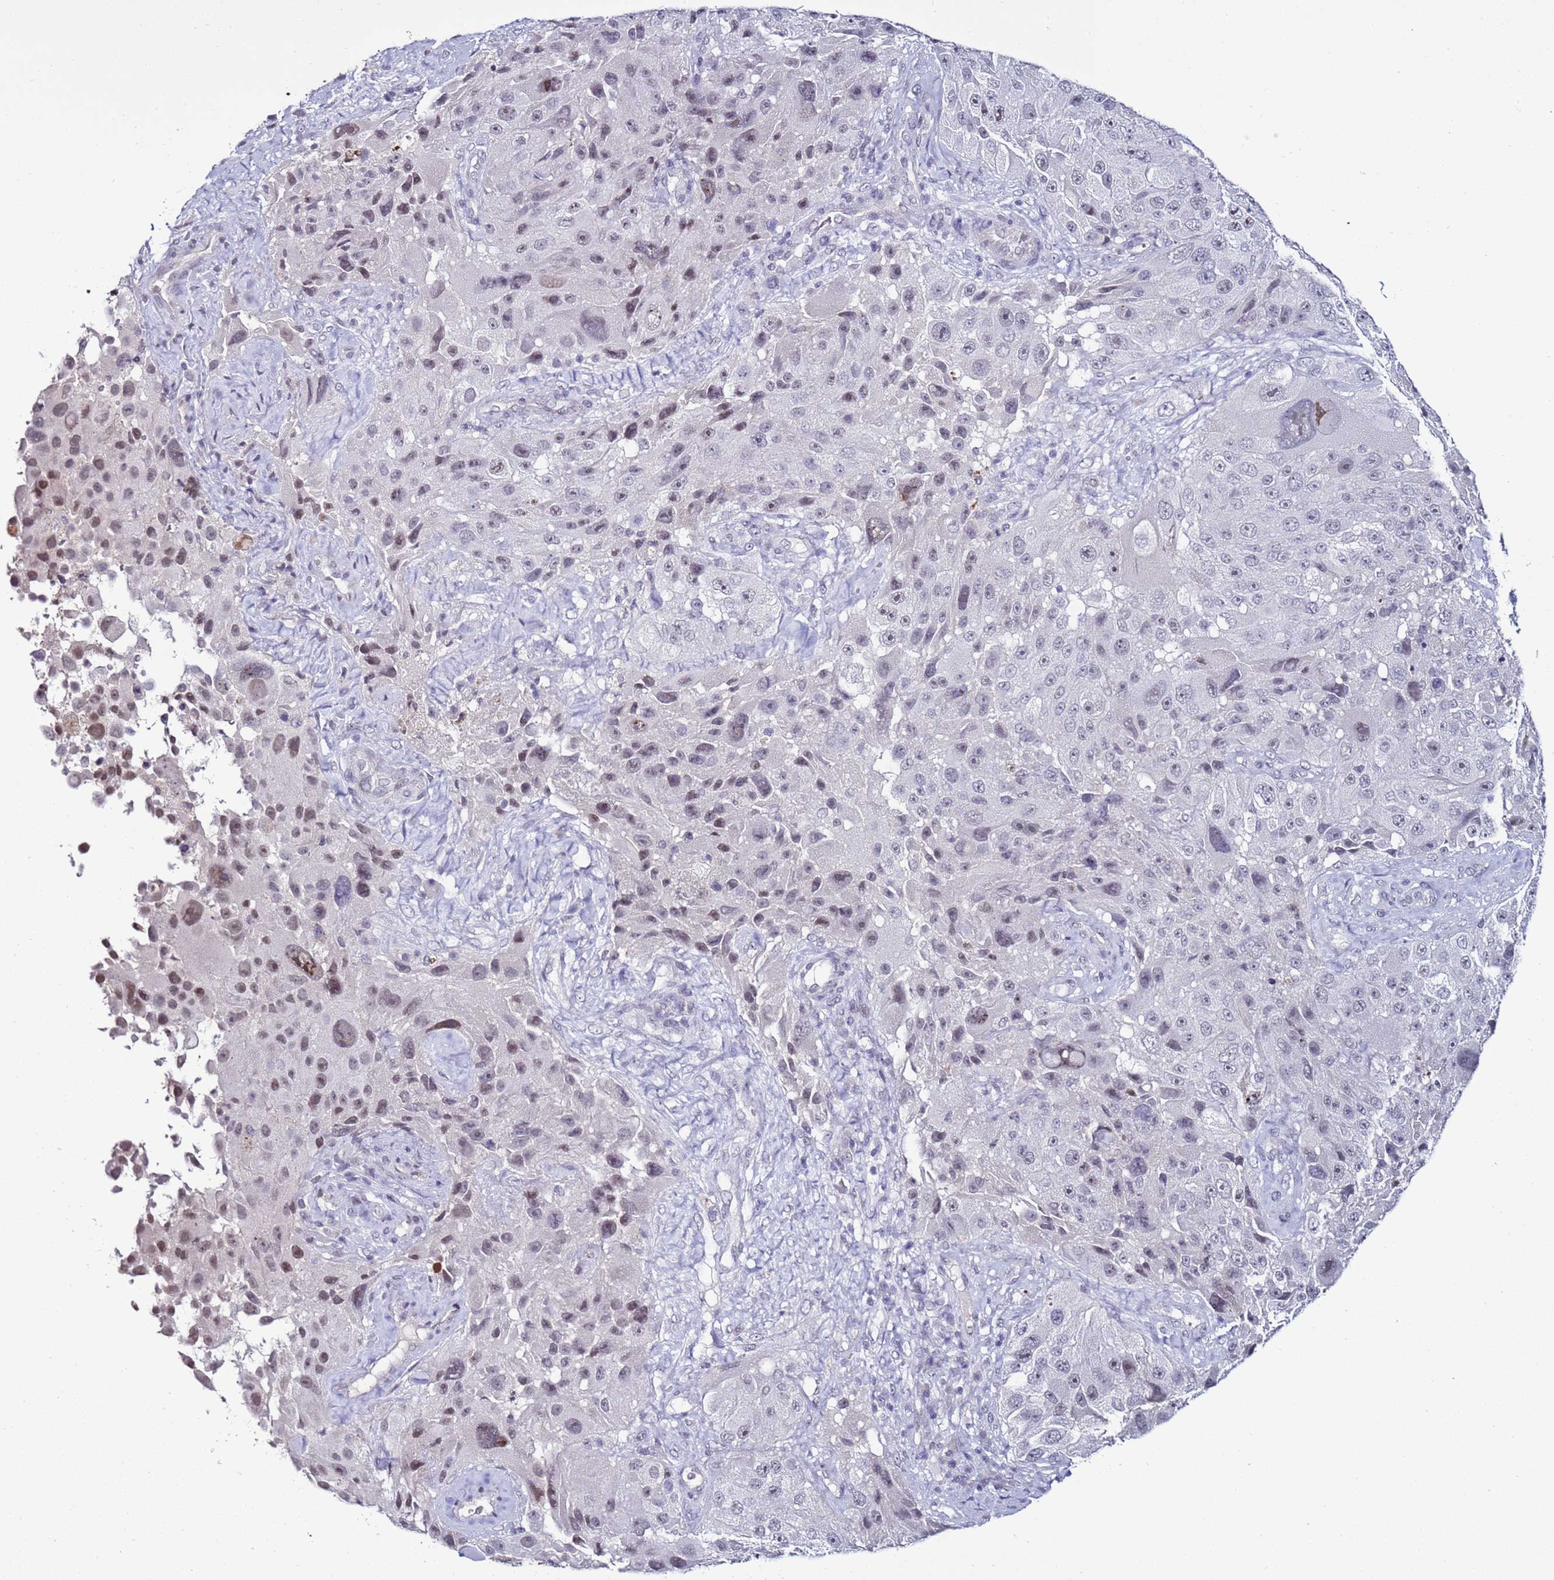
{"staining": {"intensity": "weak", "quantity": "<25%", "location": "nuclear"}, "tissue": "melanoma", "cell_type": "Tumor cells", "image_type": "cancer", "snomed": [{"axis": "morphology", "description": "Malignant melanoma, Metastatic site"}, {"axis": "topography", "description": "Lymph node"}], "caption": "Immunohistochemistry micrograph of melanoma stained for a protein (brown), which displays no staining in tumor cells. (Stains: DAB (3,3'-diaminobenzidine) IHC with hematoxylin counter stain, Microscopy: brightfield microscopy at high magnification).", "gene": "PSMA7", "patient": {"sex": "male", "age": 62}}